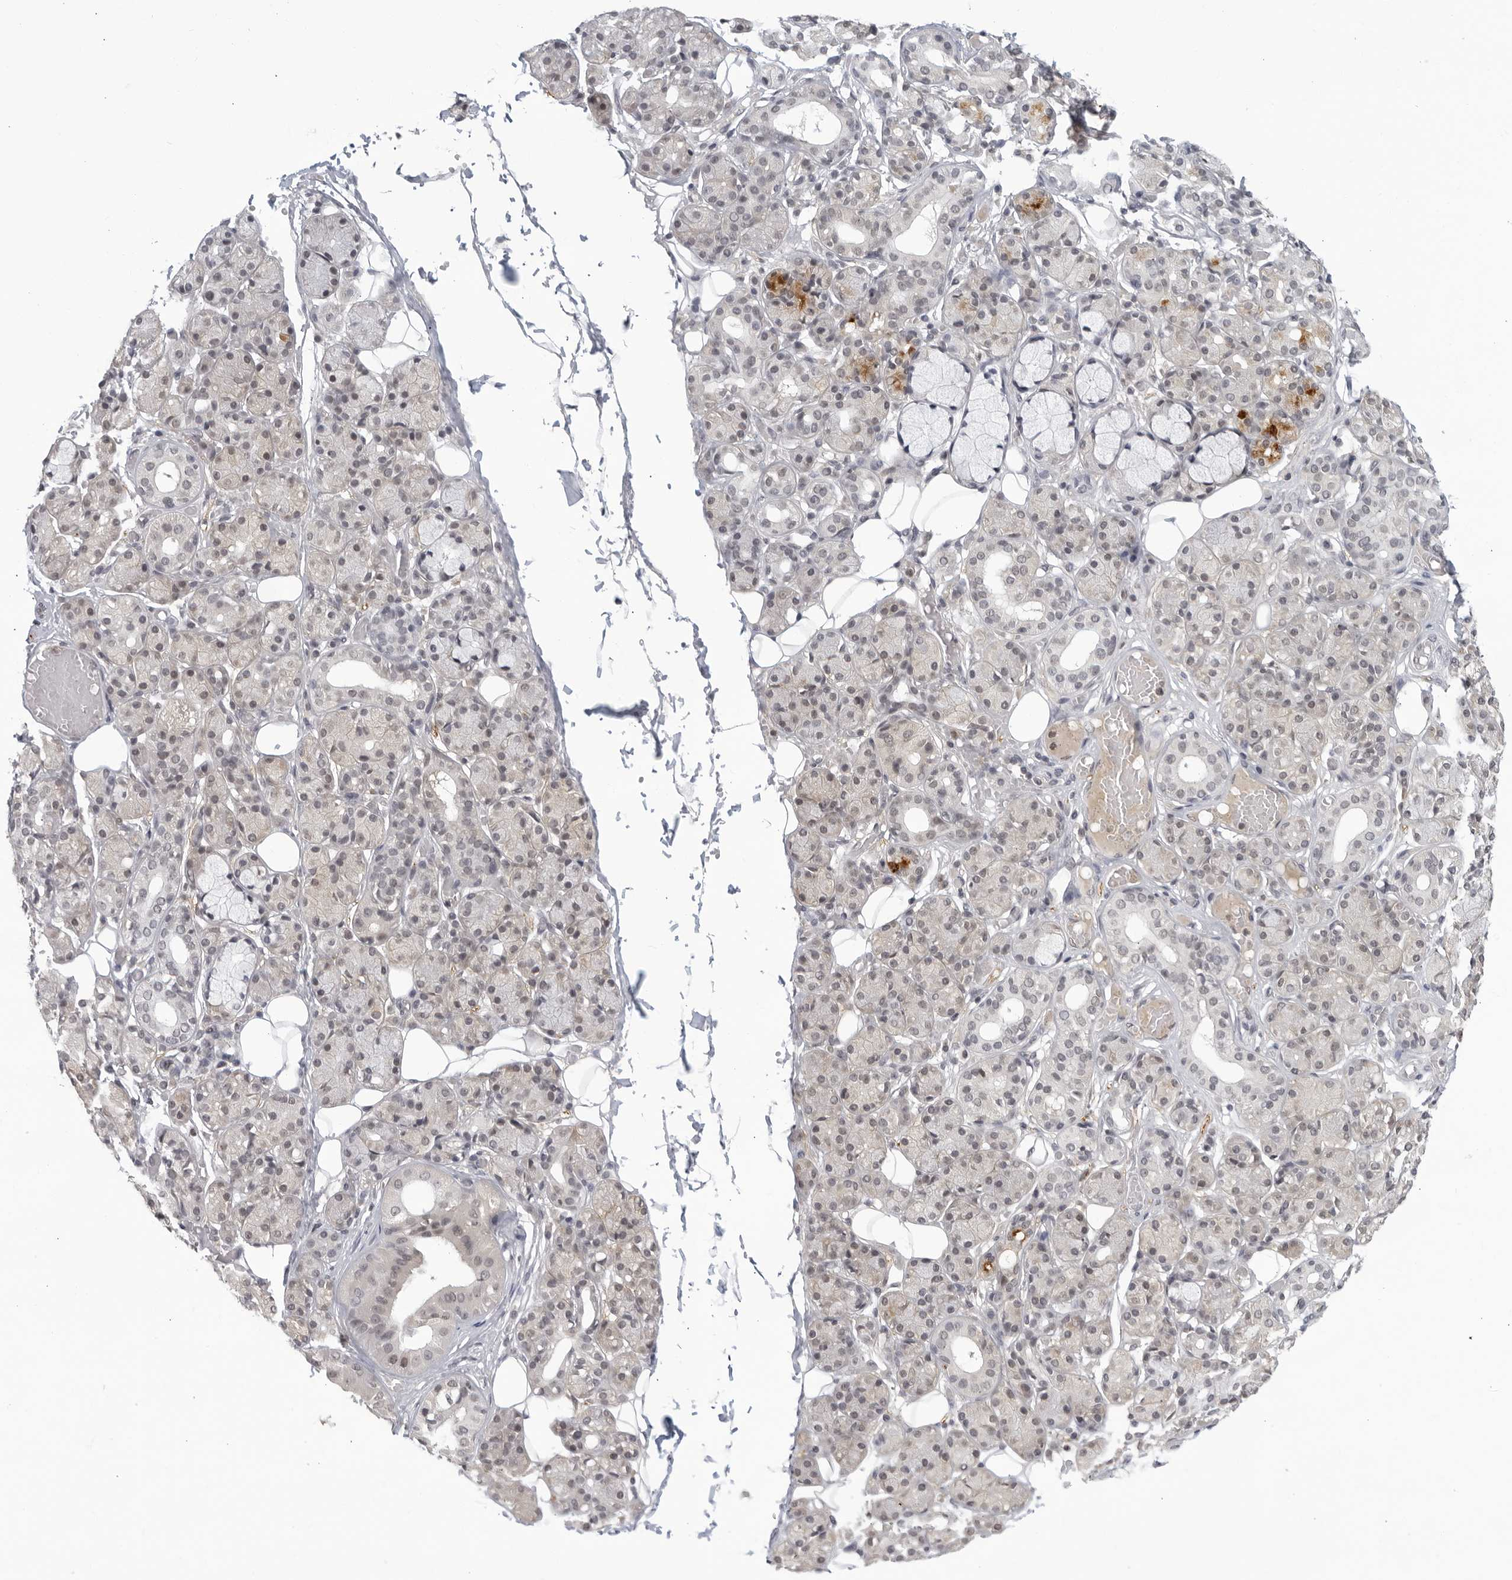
{"staining": {"intensity": "moderate", "quantity": "<25%", "location": "cytoplasmic/membranous"}, "tissue": "salivary gland", "cell_type": "Glandular cells", "image_type": "normal", "snomed": [{"axis": "morphology", "description": "Normal tissue, NOS"}, {"axis": "topography", "description": "Salivary gland"}], "caption": "Normal salivary gland shows moderate cytoplasmic/membranous staining in about <25% of glandular cells, visualized by immunohistochemistry. (Brightfield microscopy of DAB IHC at high magnification).", "gene": "CC2D1B", "patient": {"sex": "male", "age": 63}}